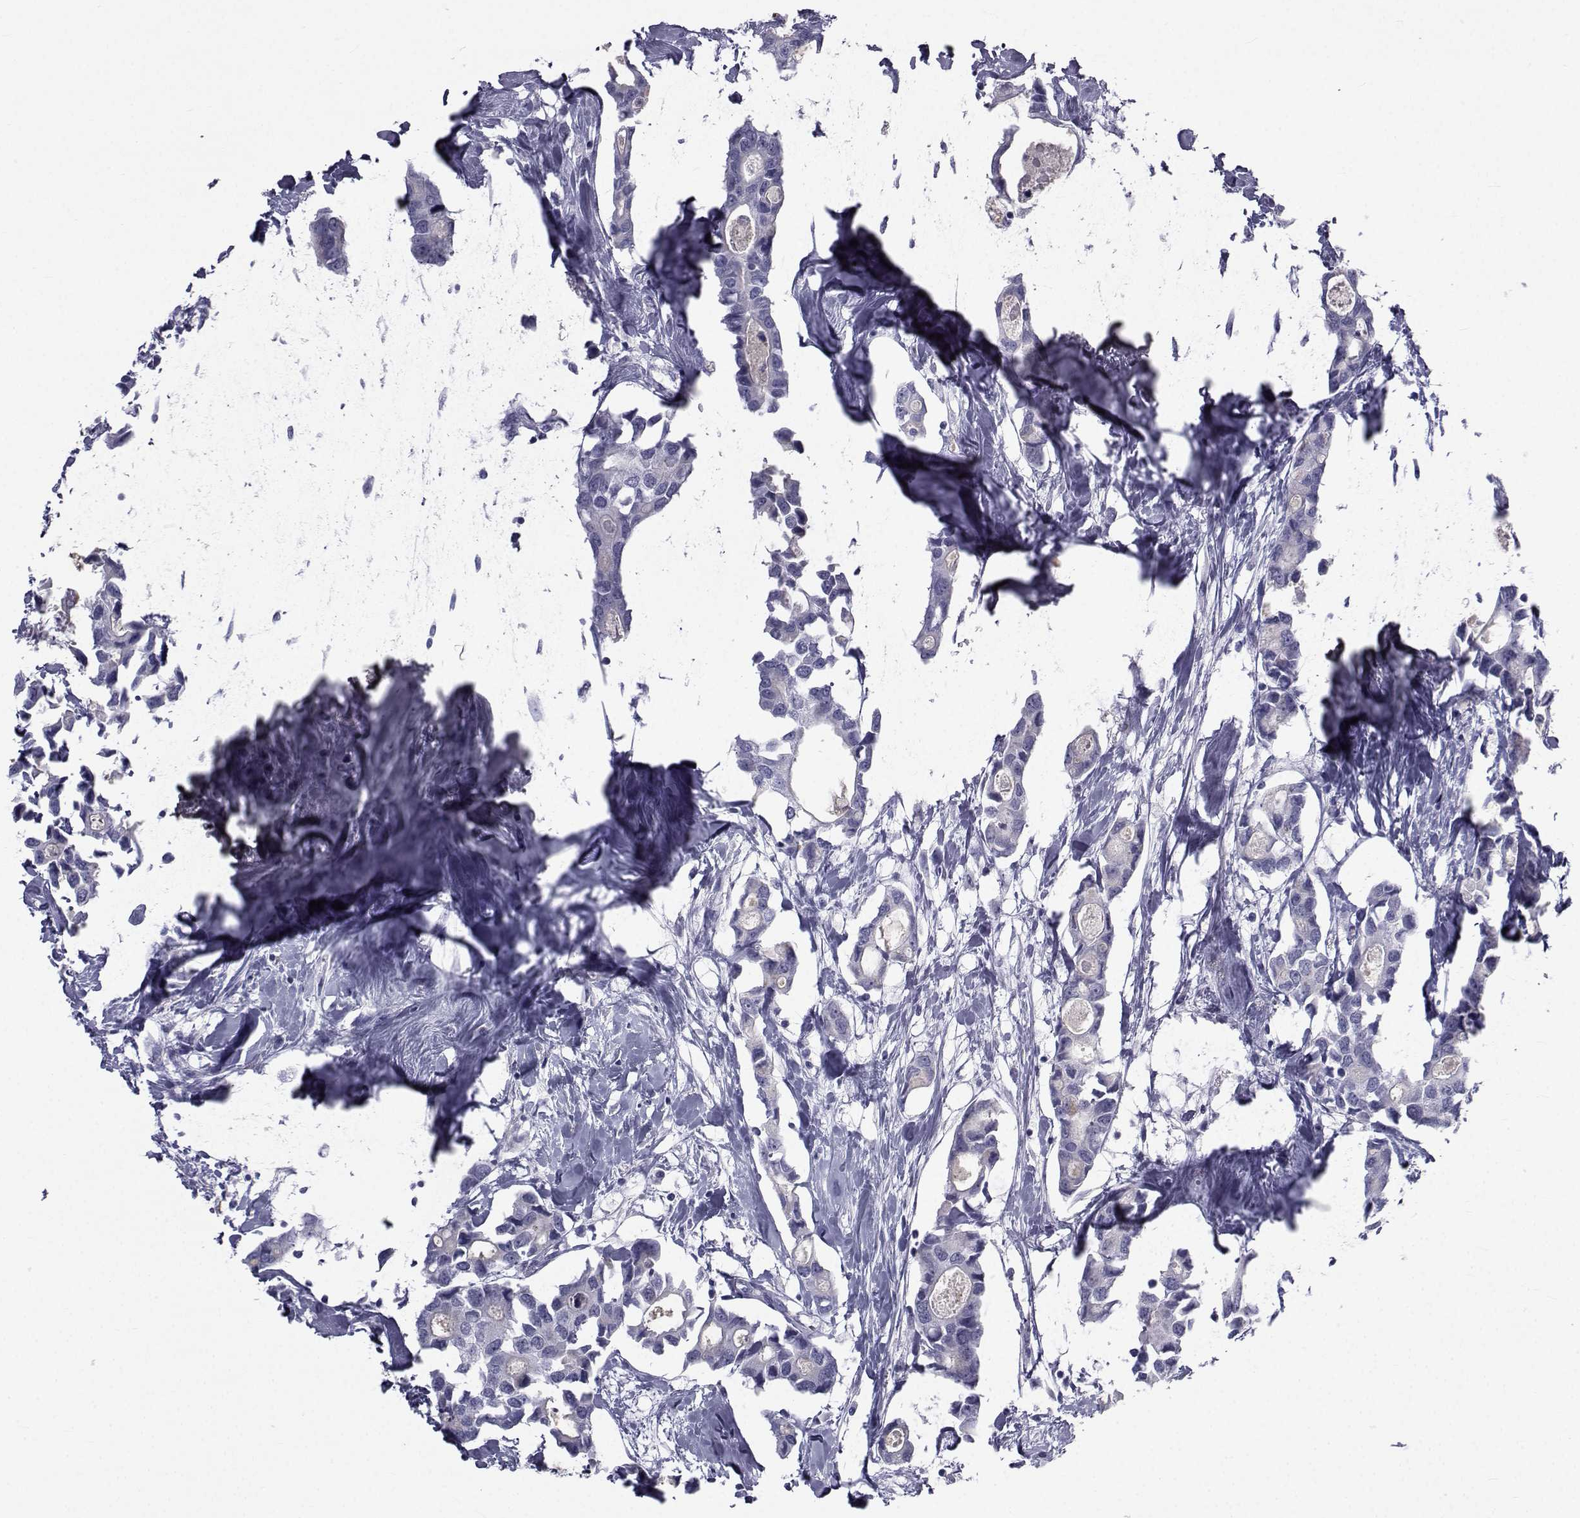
{"staining": {"intensity": "negative", "quantity": "none", "location": "none"}, "tissue": "breast cancer", "cell_type": "Tumor cells", "image_type": "cancer", "snomed": [{"axis": "morphology", "description": "Duct carcinoma"}, {"axis": "topography", "description": "Breast"}], "caption": "Immunohistochemistry image of human breast cancer stained for a protein (brown), which reveals no expression in tumor cells.", "gene": "FDXR", "patient": {"sex": "female", "age": 83}}